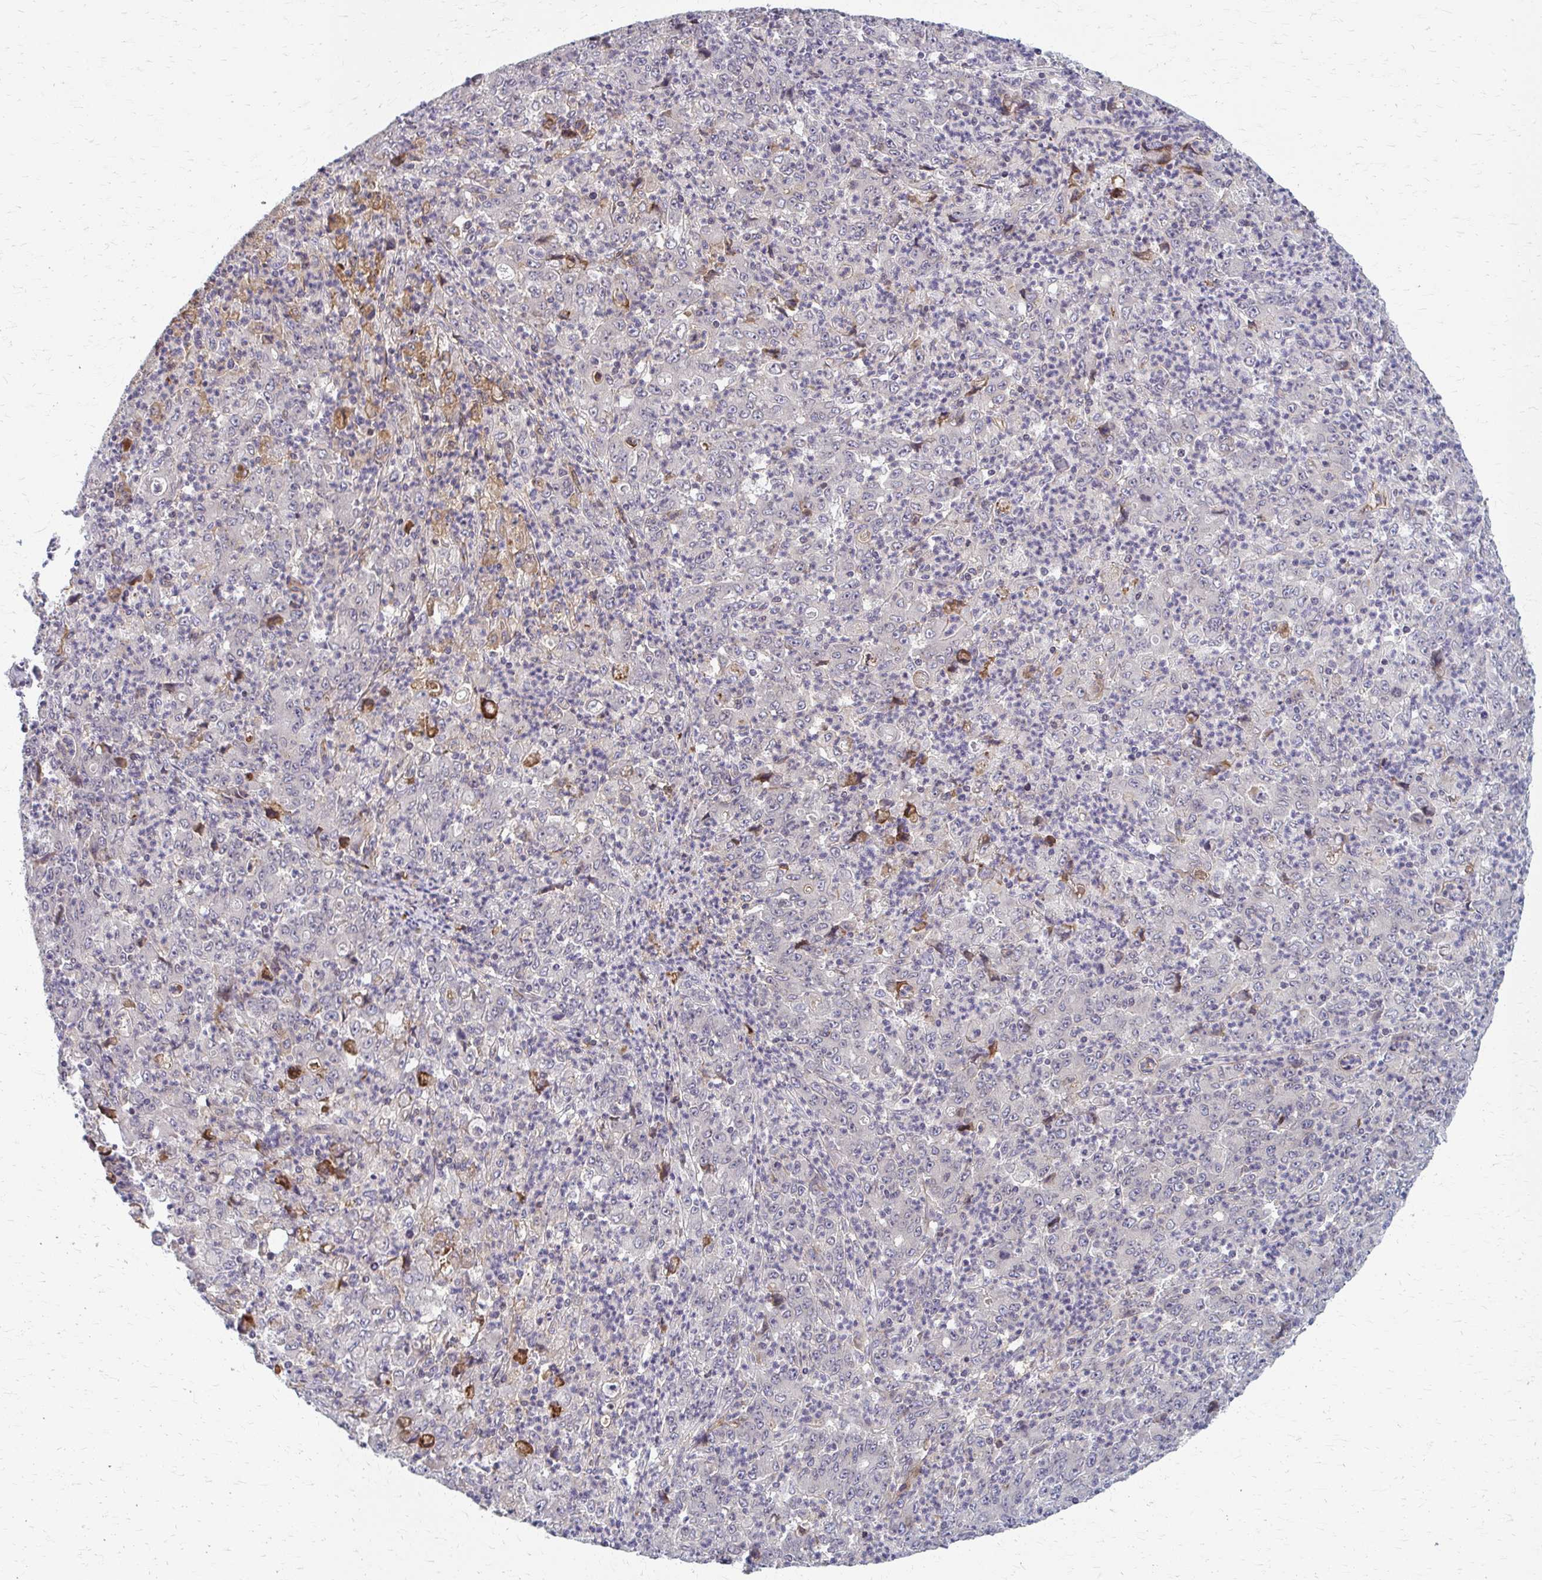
{"staining": {"intensity": "negative", "quantity": "none", "location": "none"}, "tissue": "stomach cancer", "cell_type": "Tumor cells", "image_type": "cancer", "snomed": [{"axis": "morphology", "description": "Adenocarcinoma, NOS"}, {"axis": "topography", "description": "Stomach, lower"}], "caption": "Immunohistochemistry (IHC) of adenocarcinoma (stomach) demonstrates no positivity in tumor cells.", "gene": "MCRIP2", "patient": {"sex": "female", "age": 71}}